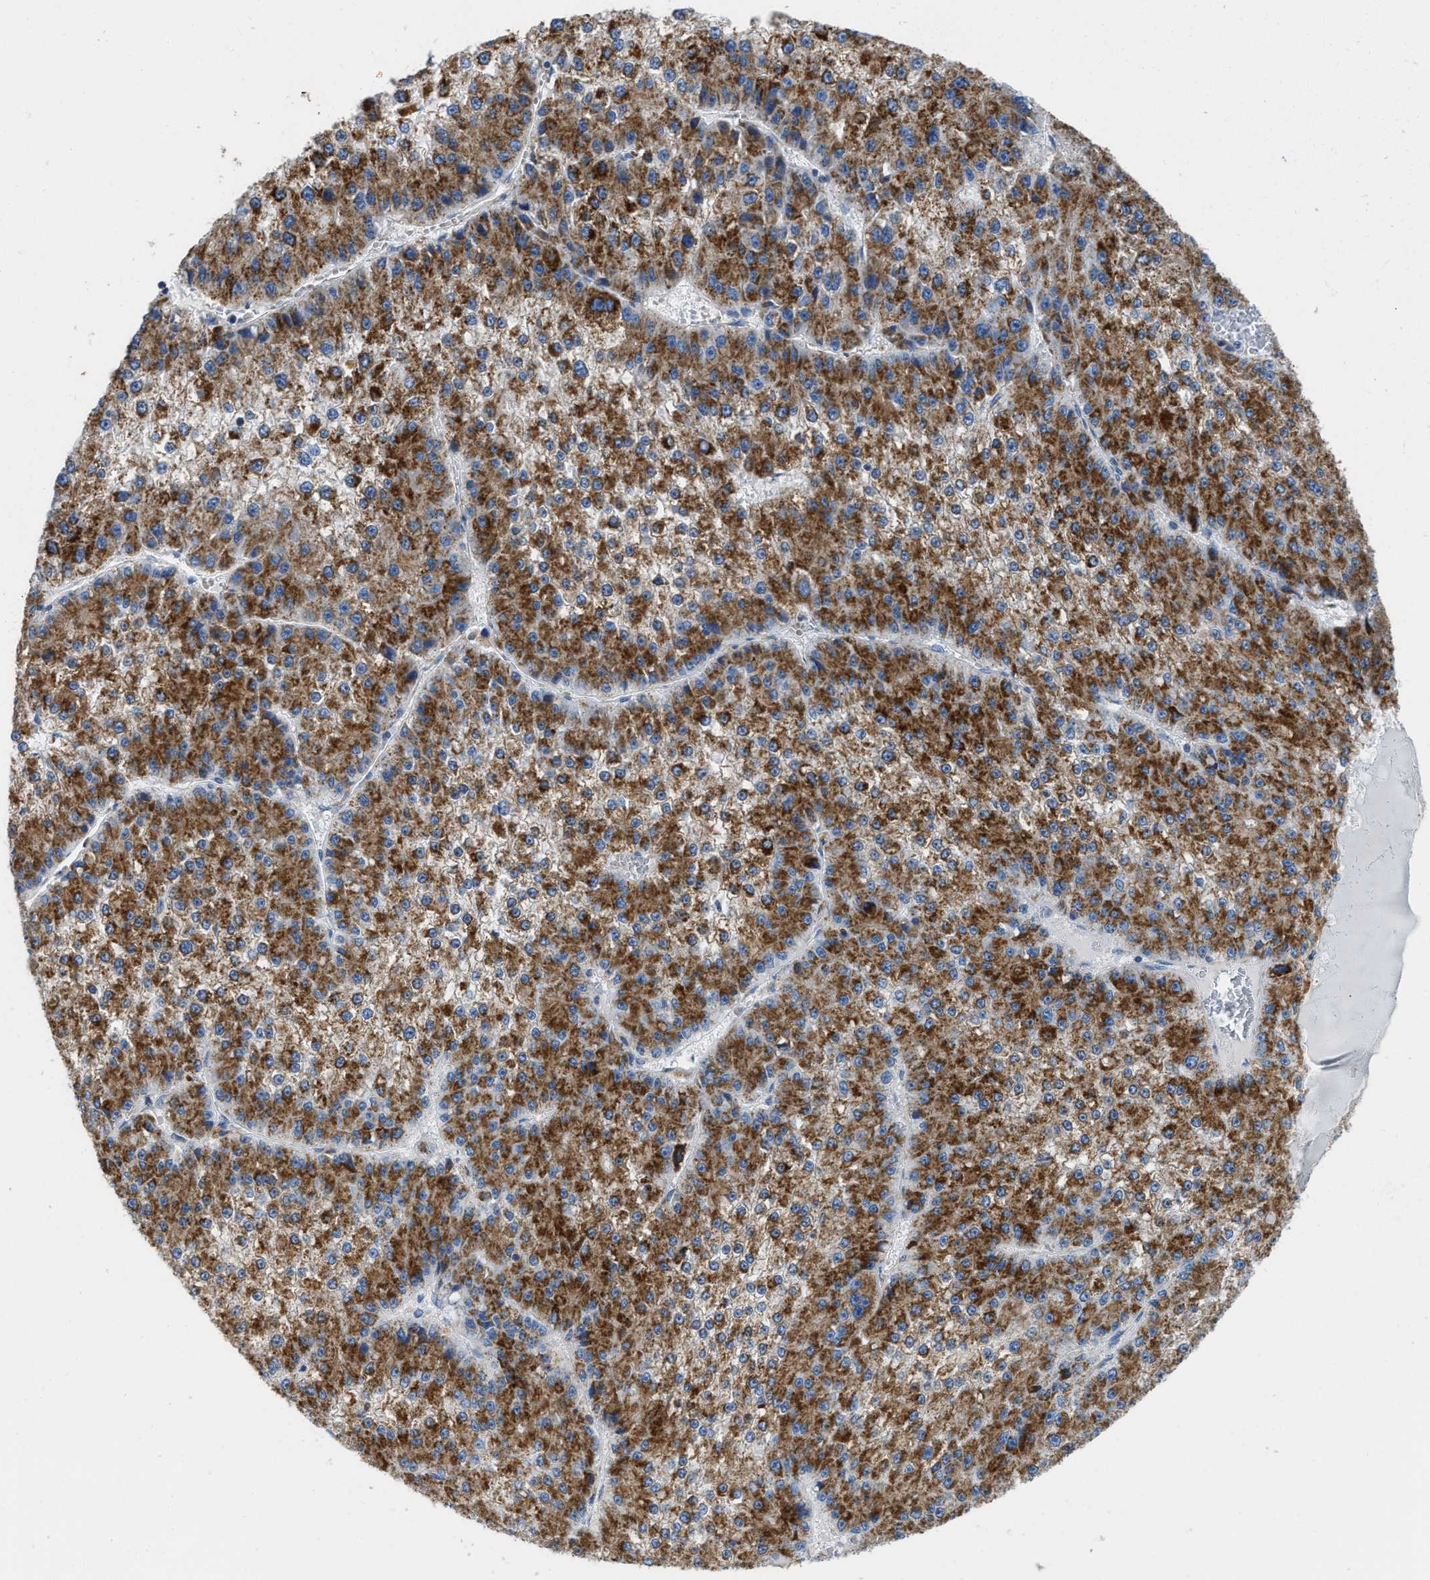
{"staining": {"intensity": "strong", "quantity": ">75%", "location": "cytoplasmic/membranous"}, "tissue": "liver cancer", "cell_type": "Tumor cells", "image_type": "cancer", "snomed": [{"axis": "morphology", "description": "Carcinoma, Hepatocellular, NOS"}, {"axis": "topography", "description": "Liver"}], "caption": "An immunohistochemistry histopathology image of tumor tissue is shown. Protein staining in brown shows strong cytoplasmic/membranous positivity in liver cancer (hepatocellular carcinoma) within tumor cells.", "gene": "SLC25A13", "patient": {"sex": "female", "age": 73}}